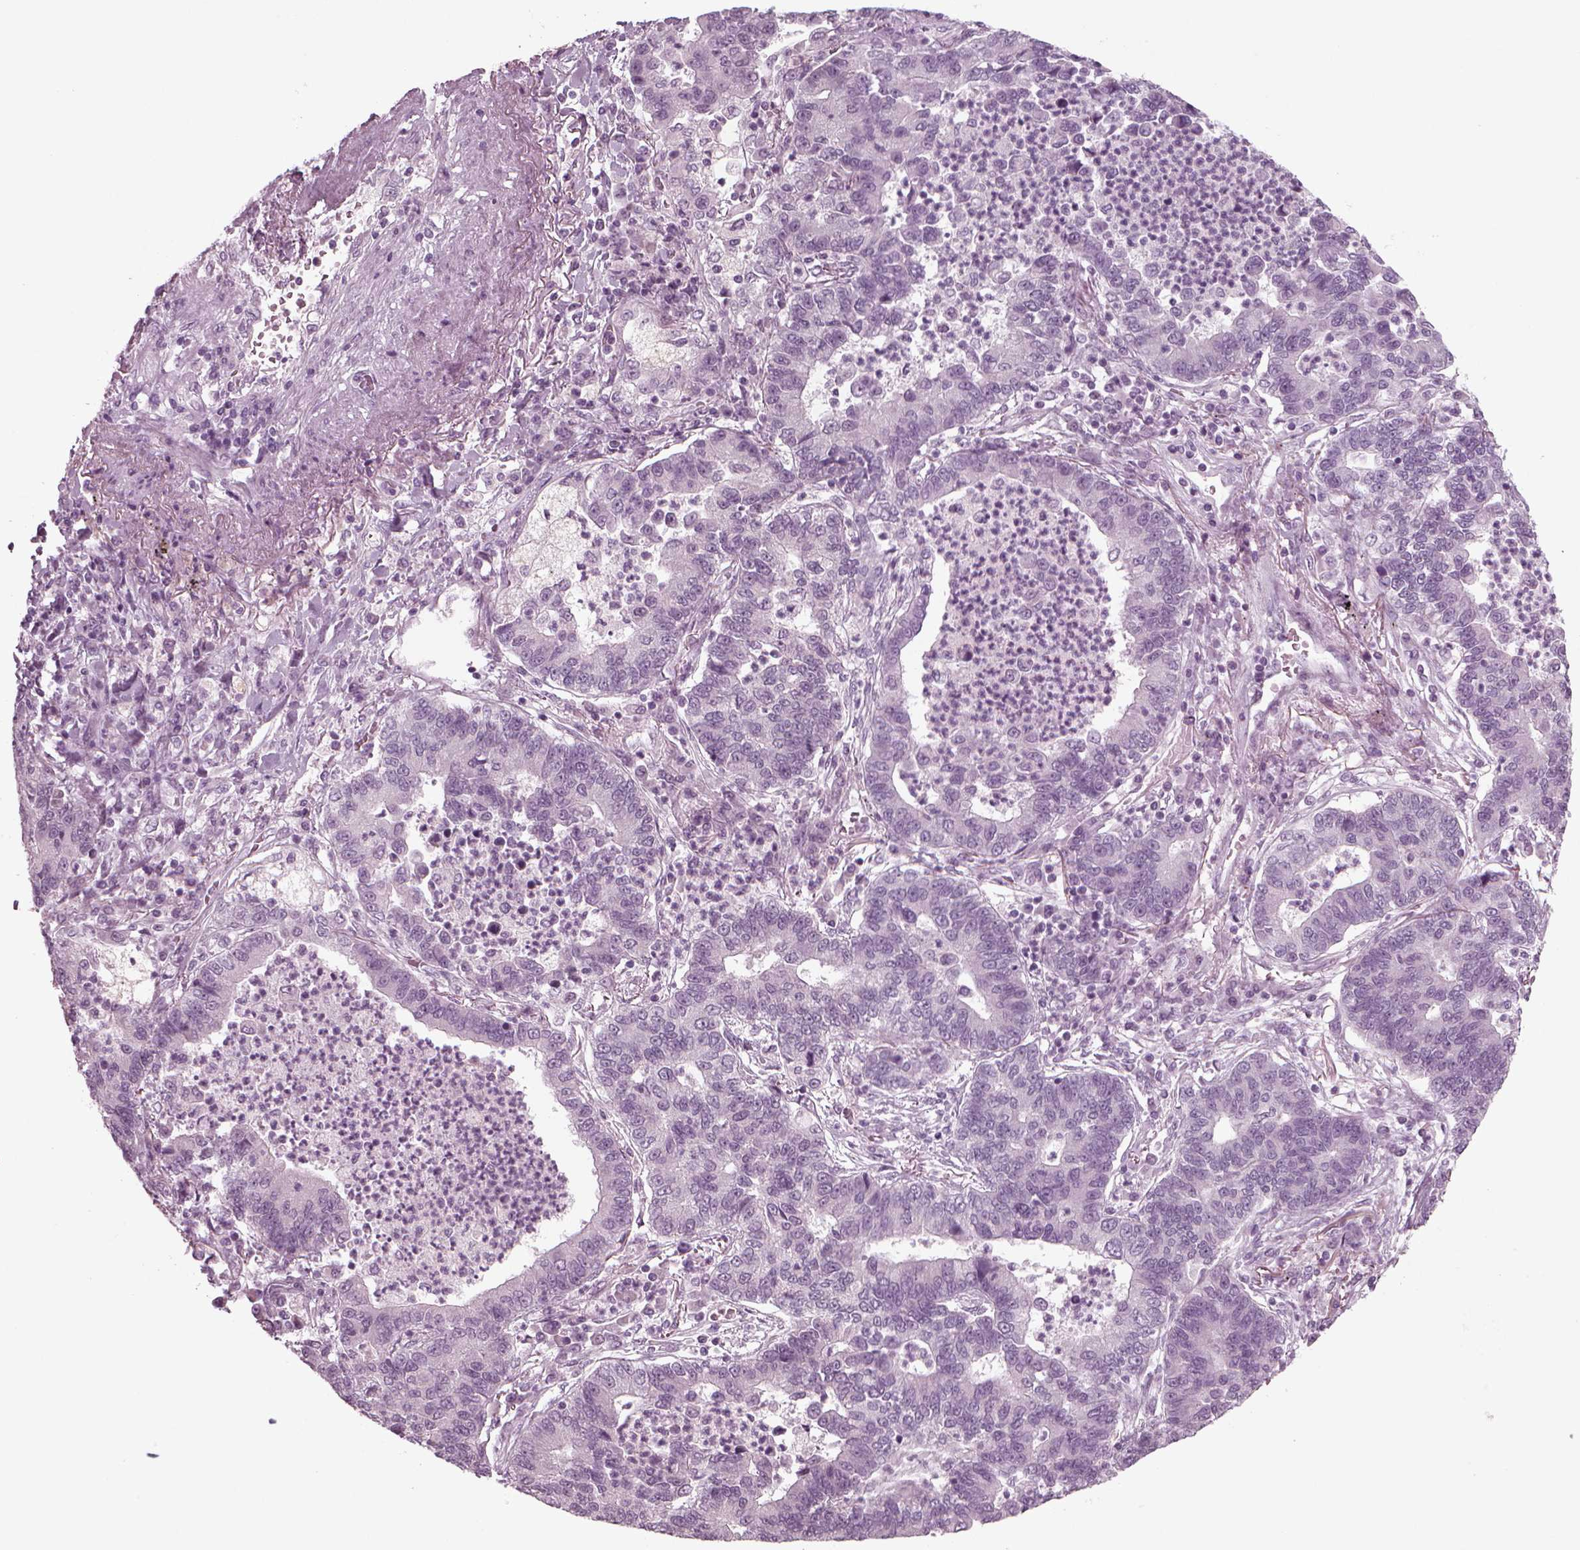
{"staining": {"intensity": "weak", "quantity": "<25%", "location": "cytoplasmic/membranous"}, "tissue": "lung cancer", "cell_type": "Tumor cells", "image_type": "cancer", "snomed": [{"axis": "morphology", "description": "Adenocarcinoma, NOS"}, {"axis": "topography", "description": "Lung"}], "caption": "High magnification brightfield microscopy of adenocarcinoma (lung) stained with DAB (3,3'-diaminobenzidine) (brown) and counterstained with hematoxylin (blue): tumor cells show no significant staining.", "gene": "MGAT4D", "patient": {"sex": "female", "age": 57}}